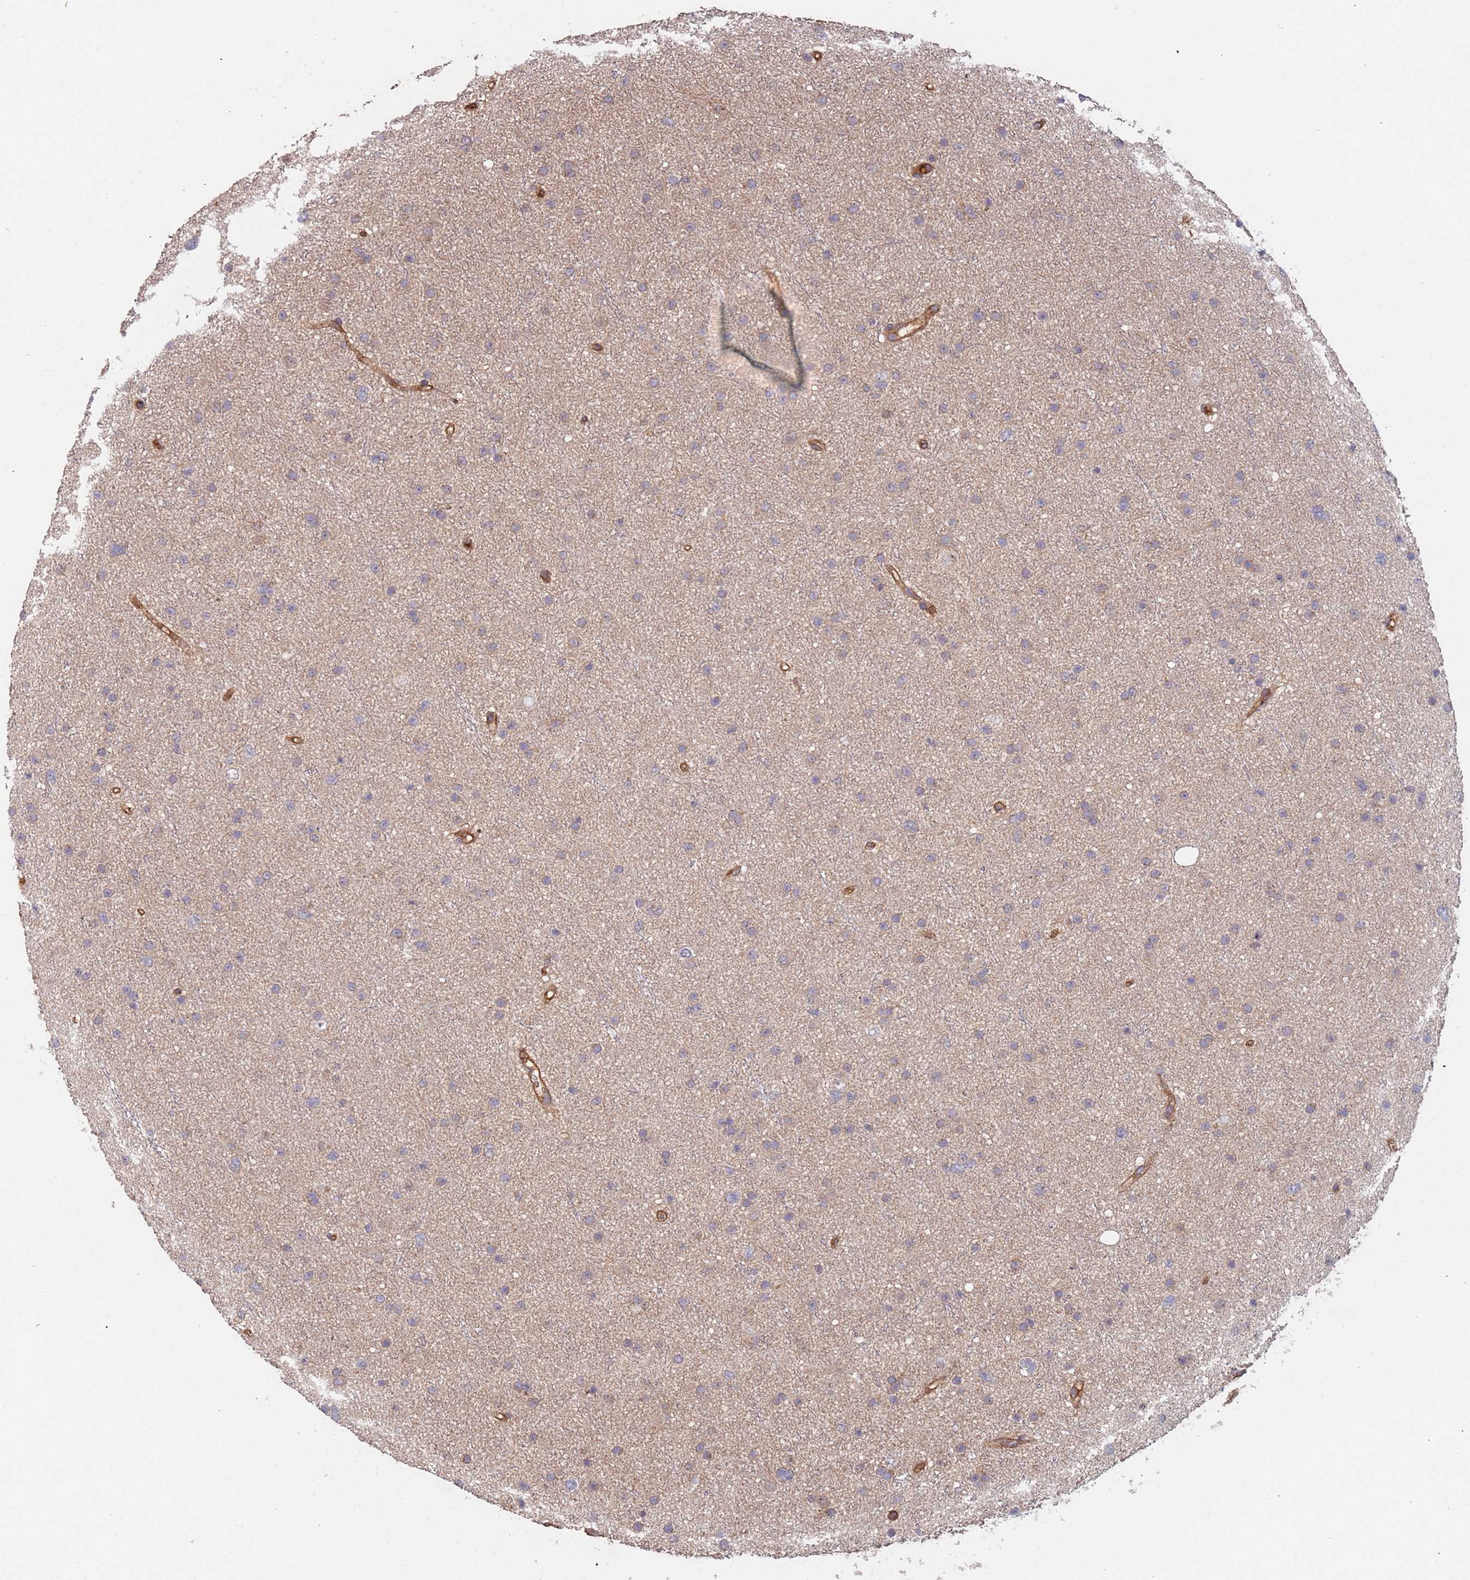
{"staining": {"intensity": "negative", "quantity": "none", "location": "none"}, "tissue": "glioma", "cell_type": "Tumor cells", "image_type": "cancer", "snomed": [{"axis": "morphology", "description": "Glioma, malignant, Low grade"}, {"axis": "topography", "description": "Cerebral cortex"}], "caption": "DAB immunohistochemical staining of human low-grade glioma (malignant) demonstrates no significant staining in tumor cells.", "gene": "KANSL1L", "patient": {"sex": "female", "age": 39}}